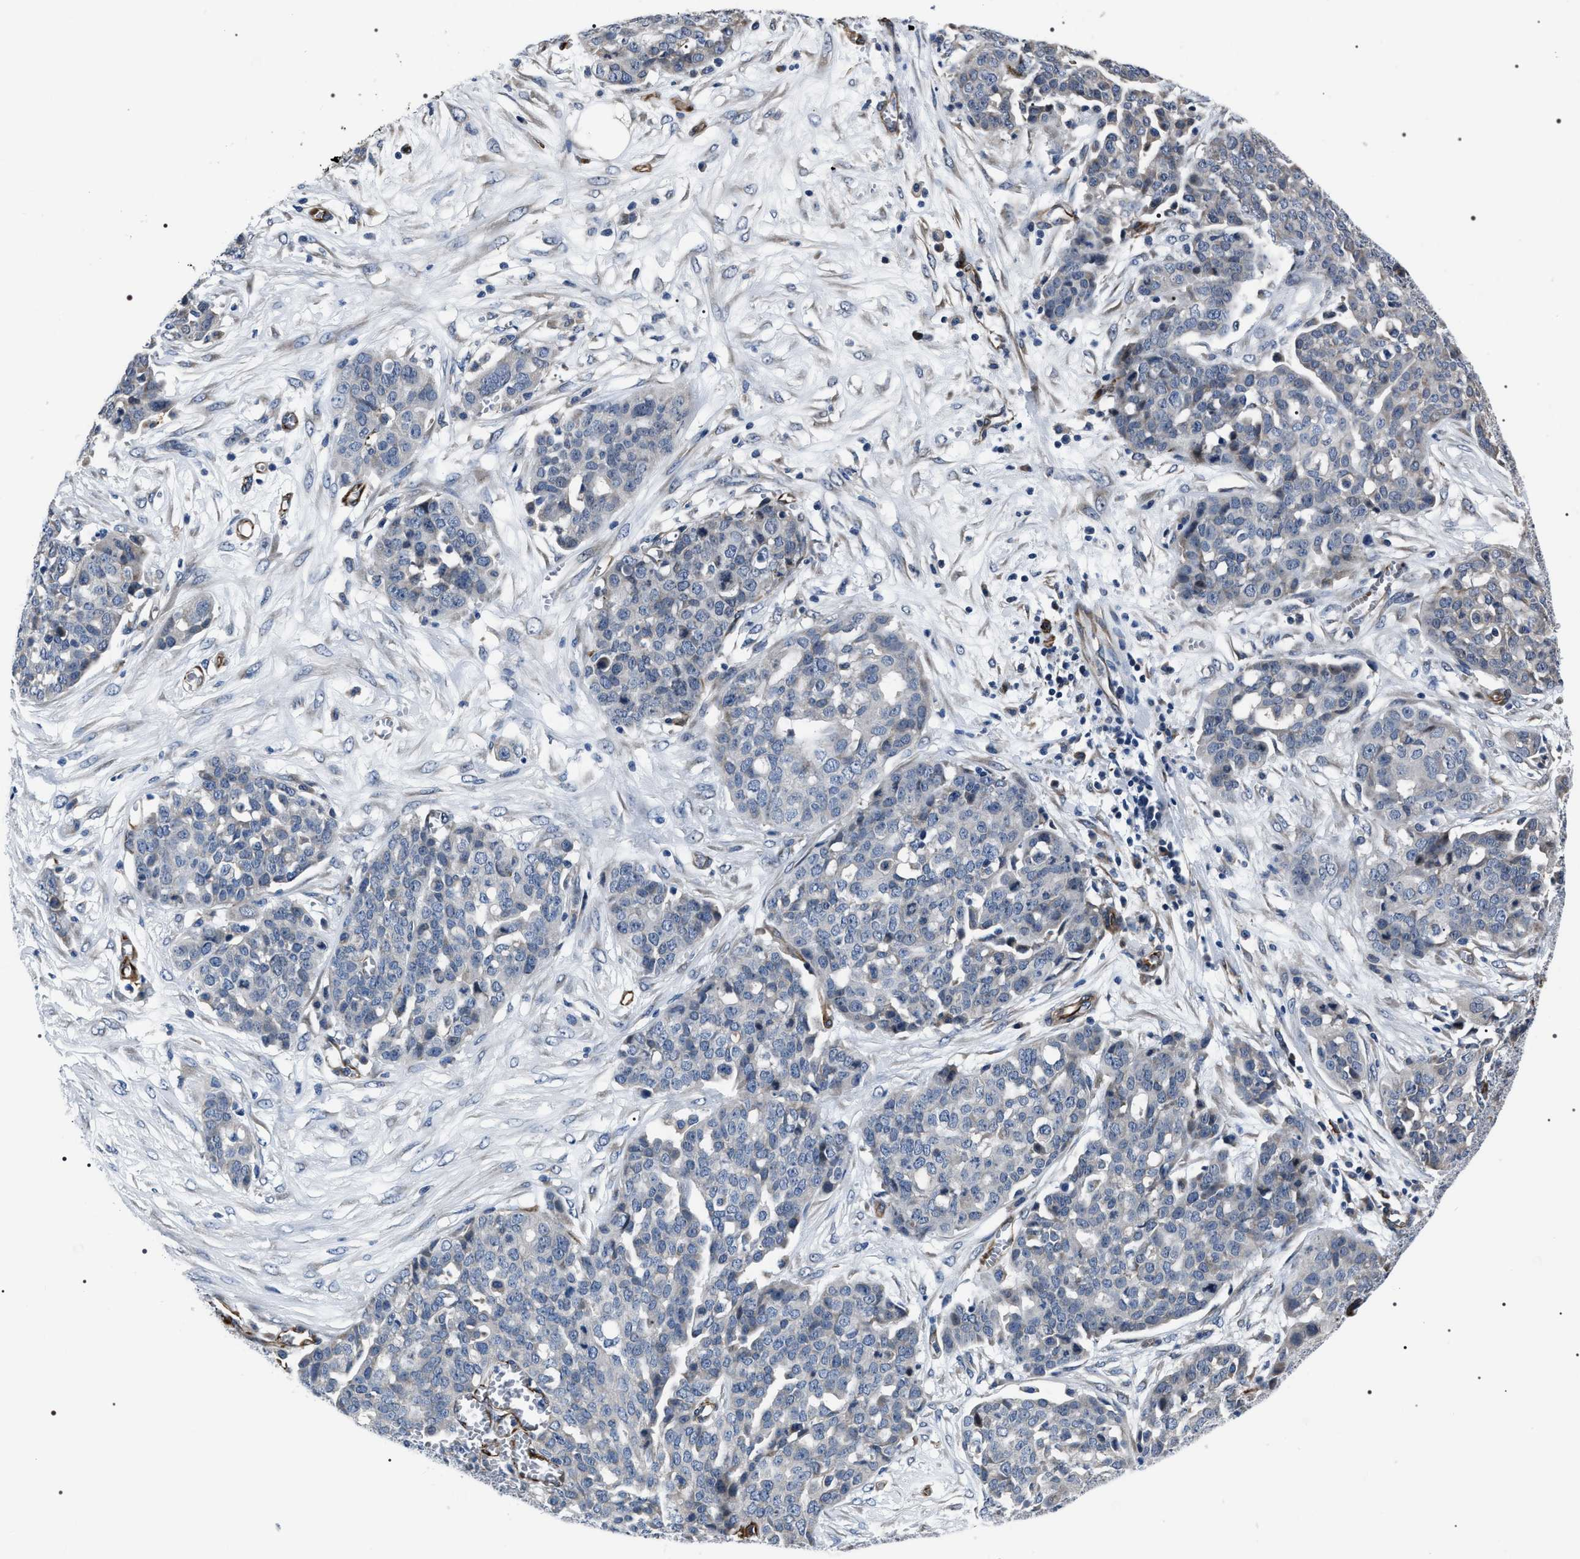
{"staining": {"intensity": "negative", "quantity": "none", "location": "none"}, "tissue": "ovarian cancer", "cell_type": "Tumor cells", "image_type": "cancer", "snomed": [{"axis": "morphology", "description": "Cystadenocarcinoma, serous, NOS"}, {"axis": "topography", "description": "Soft tissue"}, {"axis": "topography", "description": "Ovary"}], "caption": "The image demonstrates no staining of tumor cells in serous cystadenocarcinoma (ovarian).", "gene": "PKD1L1", "patient": {"sex": "female", "age": 57}}